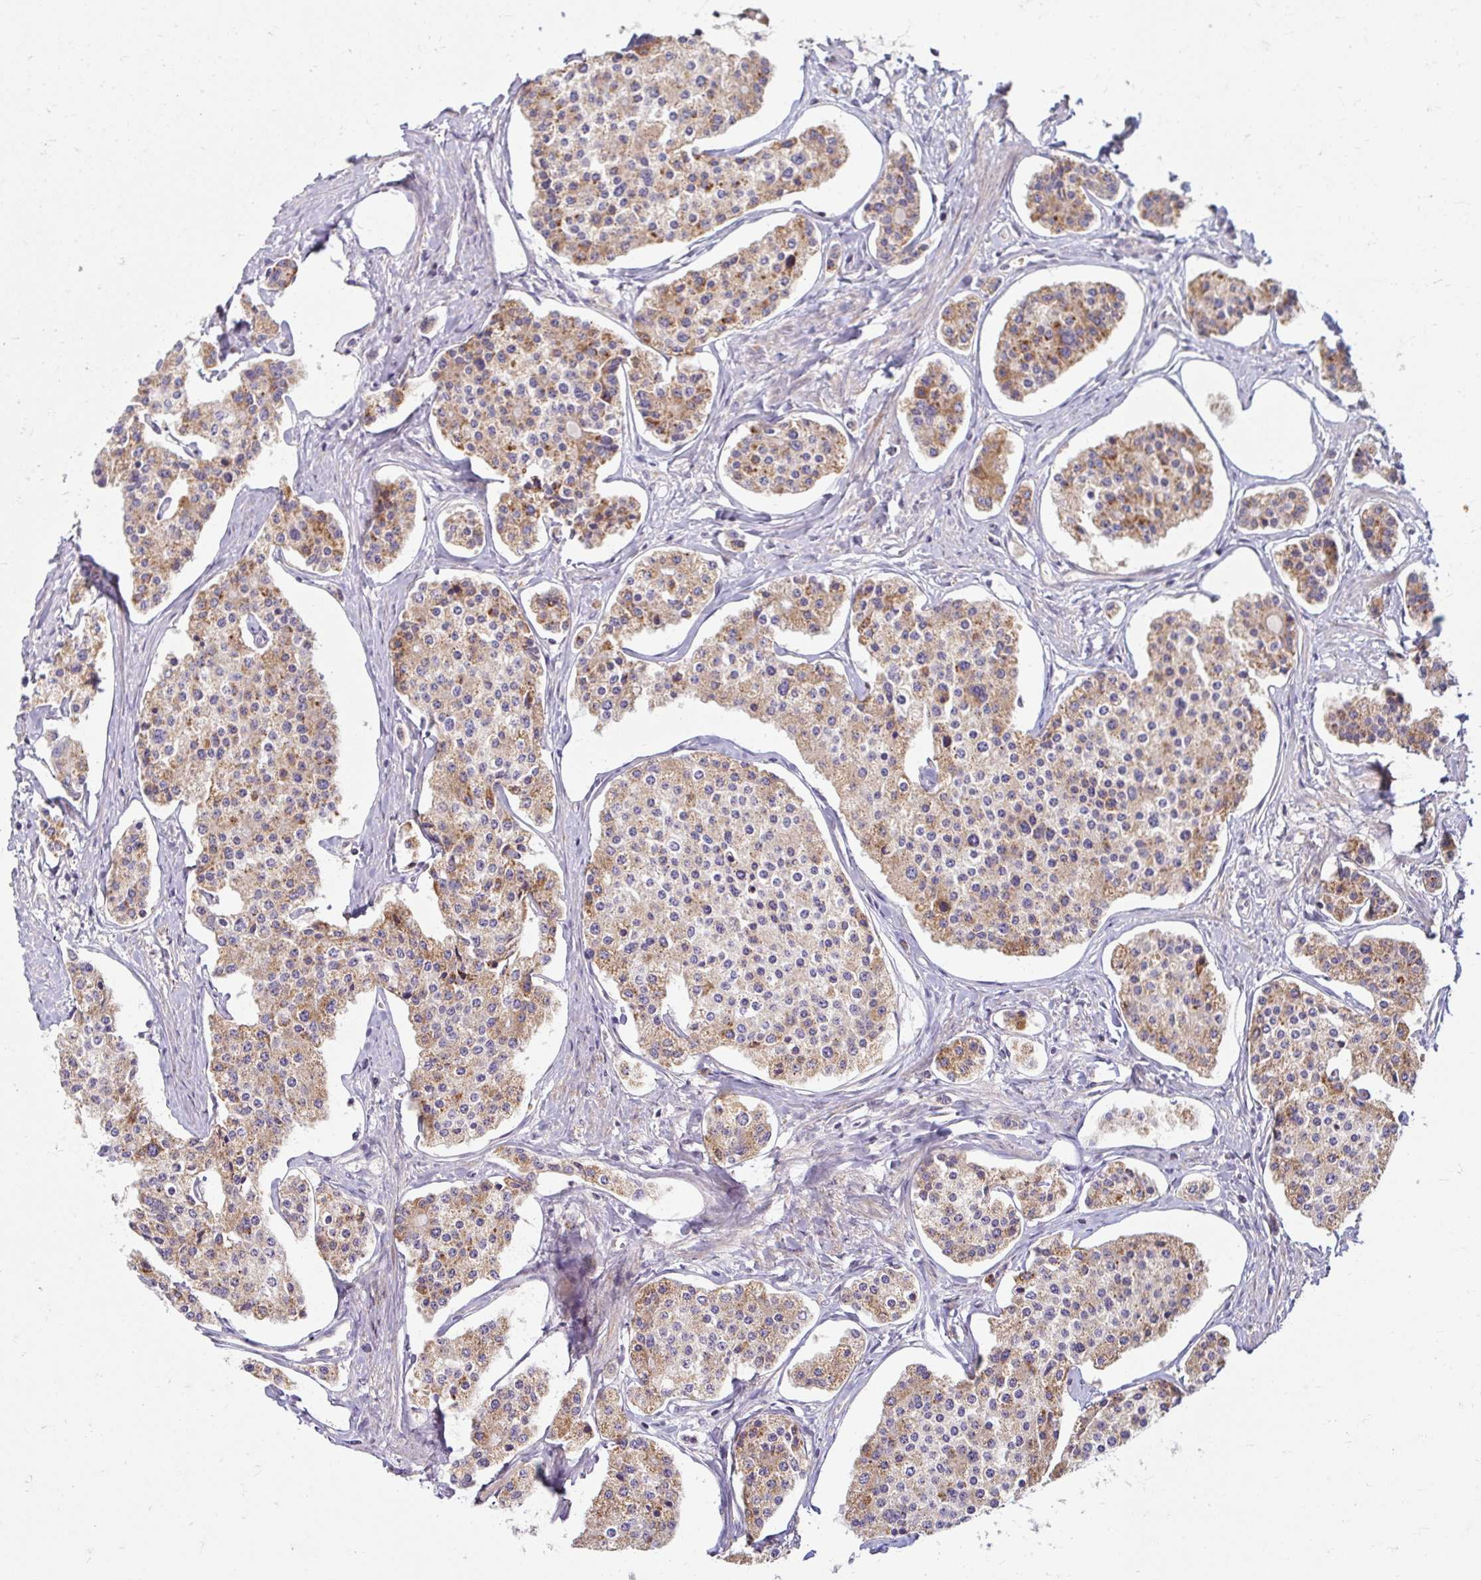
{"staining": {"intensity": "moderate", "quantity": "25%-75%", "location": "cytoplasmic/membranous"}, "tissue": "carcinoid", "cell_type": "Tumor cells", "image_type": "cancer", "snomed": [{"axis": "morphology", "description": "Carcinoid, malignant, NOS"}, {"axis": "topography", "description": "Small intestine"}], "caption": "Tumor cells exhibit medium levels of moderate cytoplasmic/membranous positivity in approximately 25%-75% of cells in carcinoid.", "gene": "SKP2", "patient": {"sex": "female", "age": 65}}